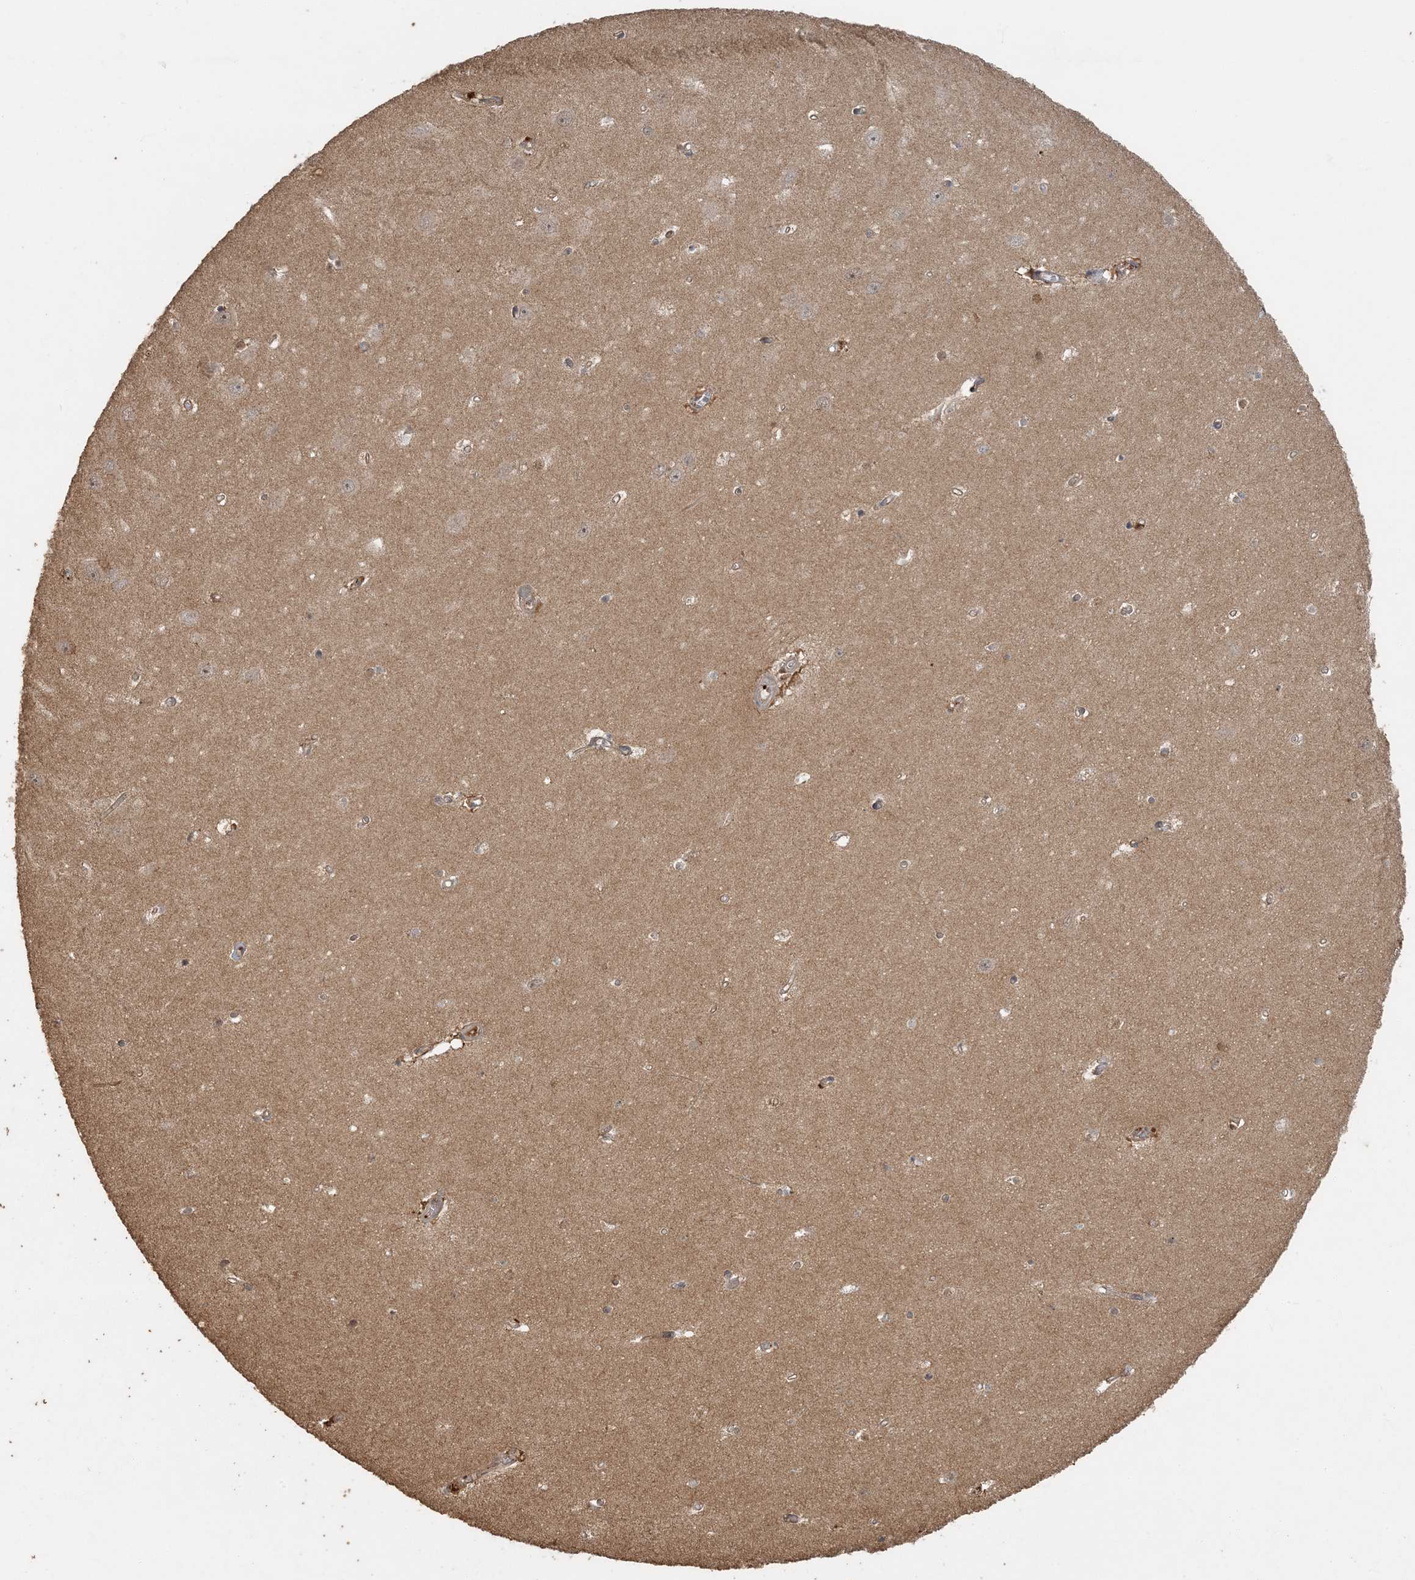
{"staining": {"intensity": "weak", "quantity": ">75%", "location": "cytoplasmic/membranous"}, "tissue": "hippocampus", "cell_type": "Glial cells", "image_type": "normal", "snomed": [{"axis": "morphology", "description": "Normal tissue, NOS"}, {"axis": "topography", "description": "Hippocampus"}], "caption": "This image shows normal hippocampus stained with immunohistochemistry to label a protein in brown. The cytoplasmic/membranous of glial cells show weak positivity for the protein. Nuclei are counter-stained blue.", "gene": "AK9", "patient": {"sex": "female", "age": 64}}